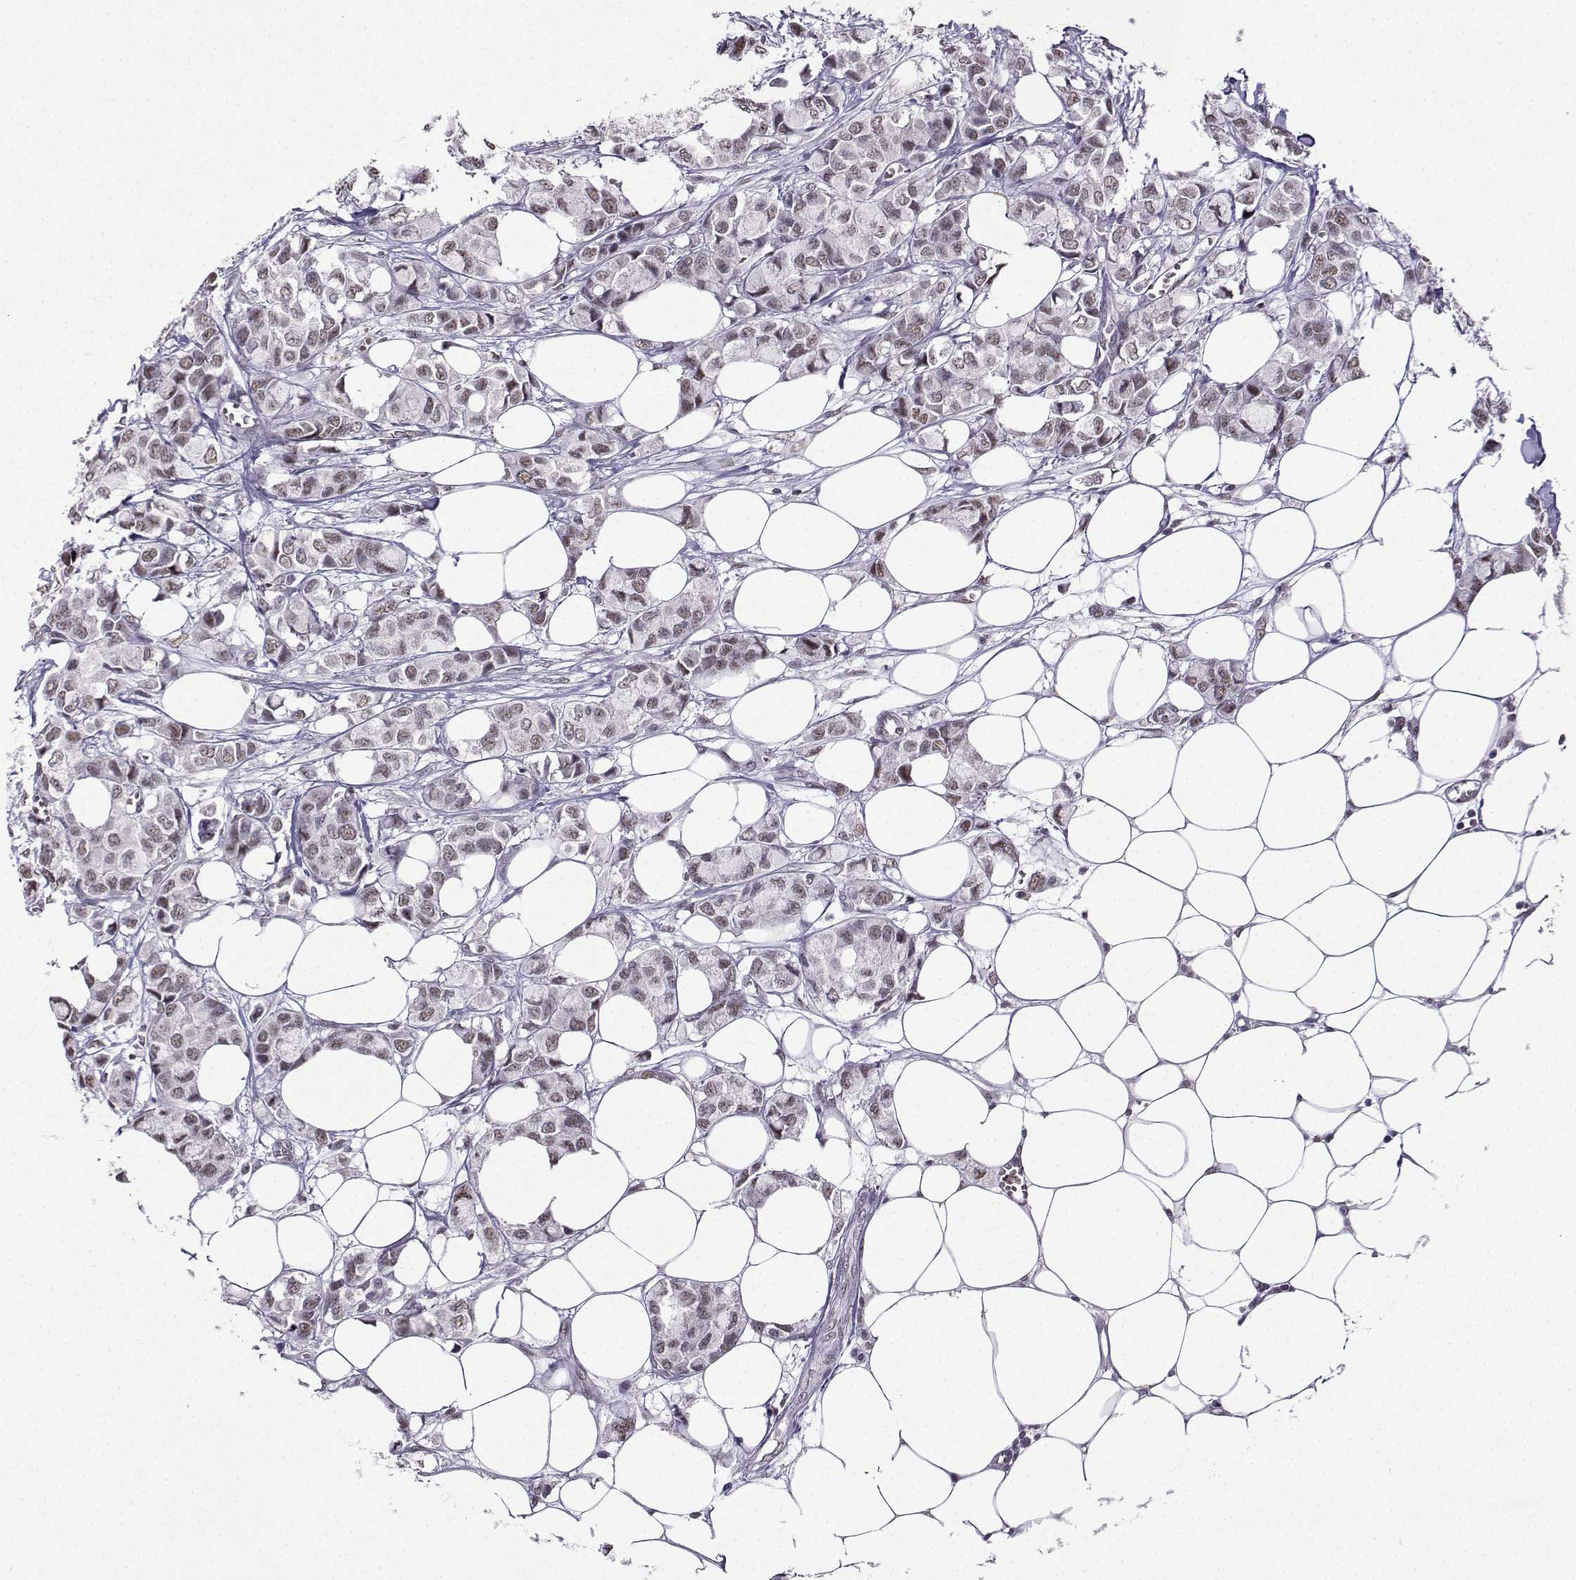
{"staining": {"intensity": "negative", "quantity": "none", "location": "none"}, "tissue": "breast cancer", "cell_type": "Tumor cells", "image_type": "cancer", "snomed": [{"axis": "morphology", "description": "Duct carcinoma"}, {"axis": "topography", "description": "Breast"}], "caption": "Tumor cells show no significant staining in infiltrating ductal carcinoma (breast). (DAB IHC with hematoxylin counter stain).", "gene": "LRFN2", "patient": {"sex": "female", "age": 85}}